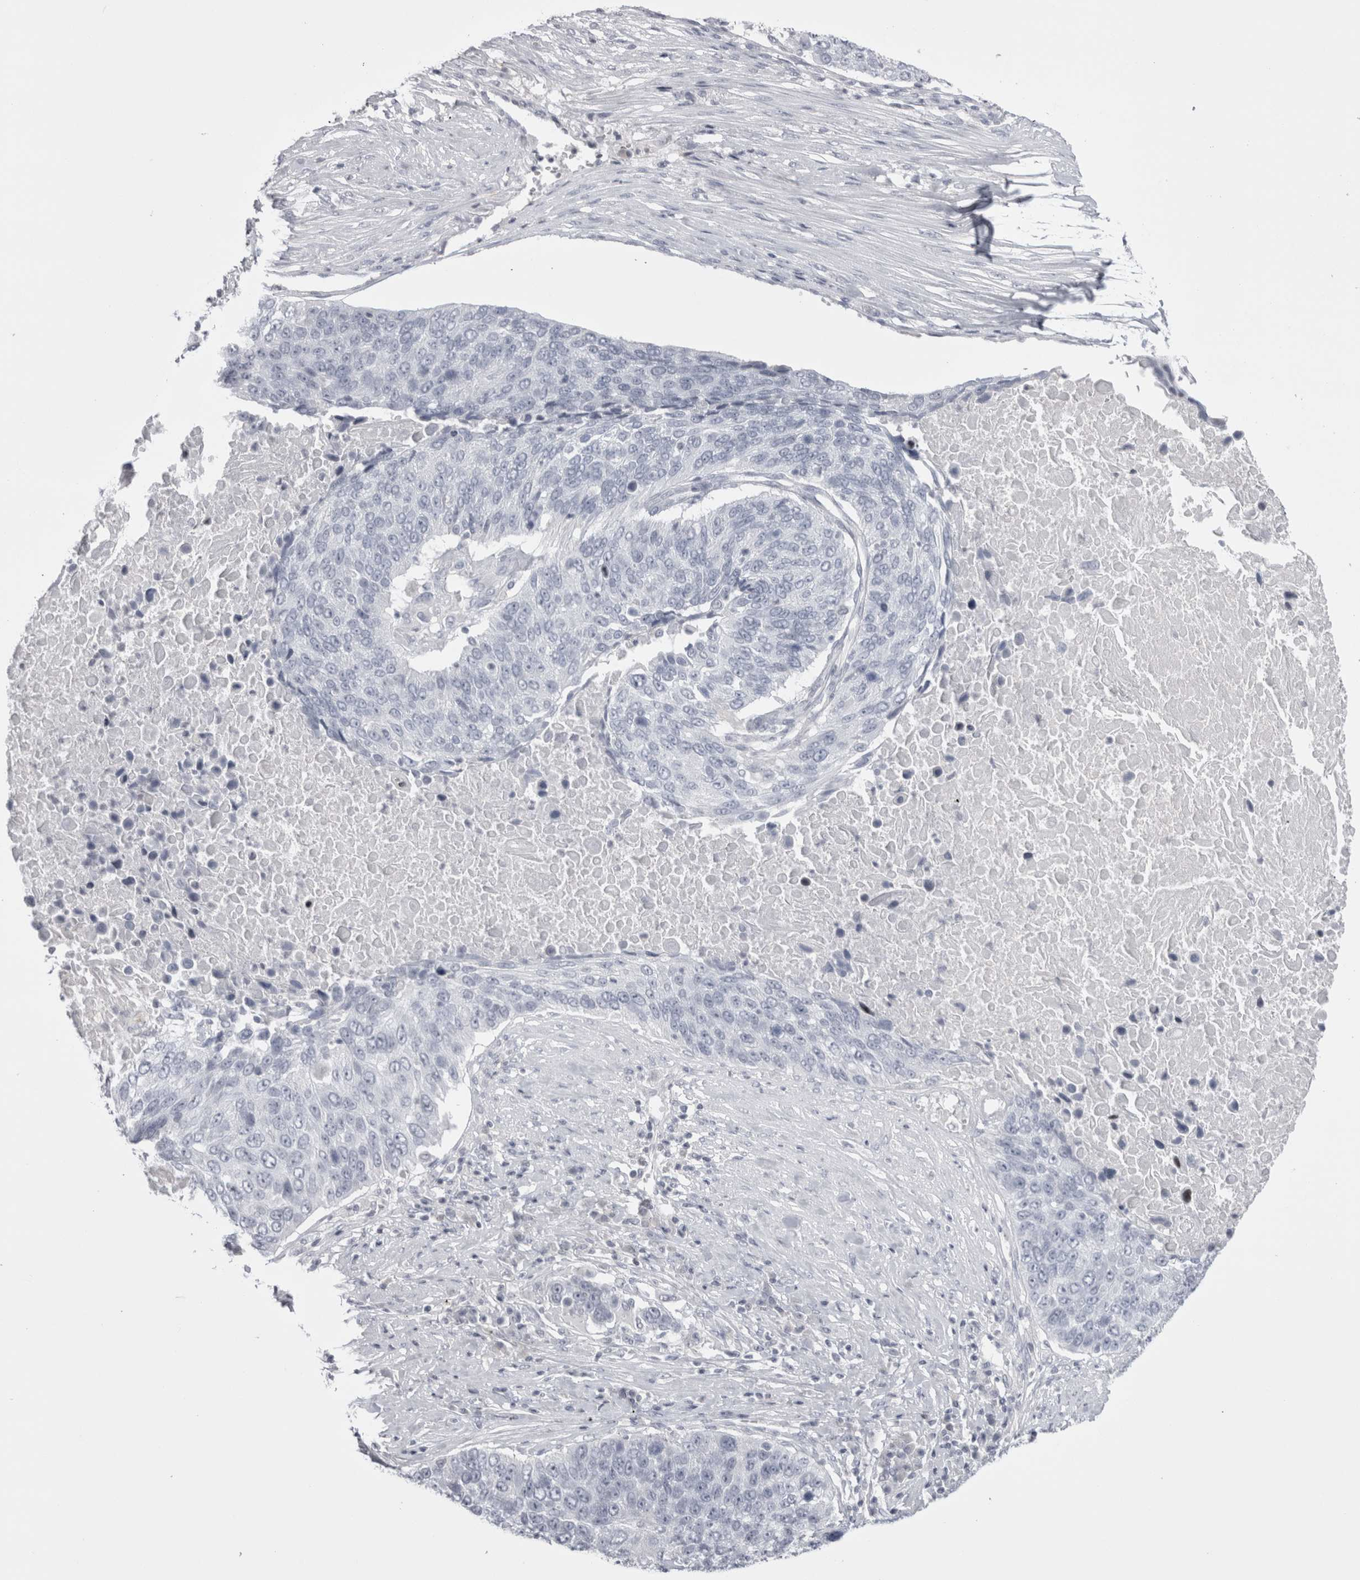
{"staining": {"intensity": "negative", "quantity": "none", "location": "none"}, "tissue": "lung cancer", "cell_type": "Tumor cells", "image_type": "cancer", "snomed": [{"axis": "morphology", "description": "Squamous cell carcinoma, NOS"}, {"axis": "topography", "description": "Lung"}], "caption": "Tumor cells are negative for protein expression in human lung cancer.", "gene": "FNDC8", "patient": {"sex": "male", "age": 66}}